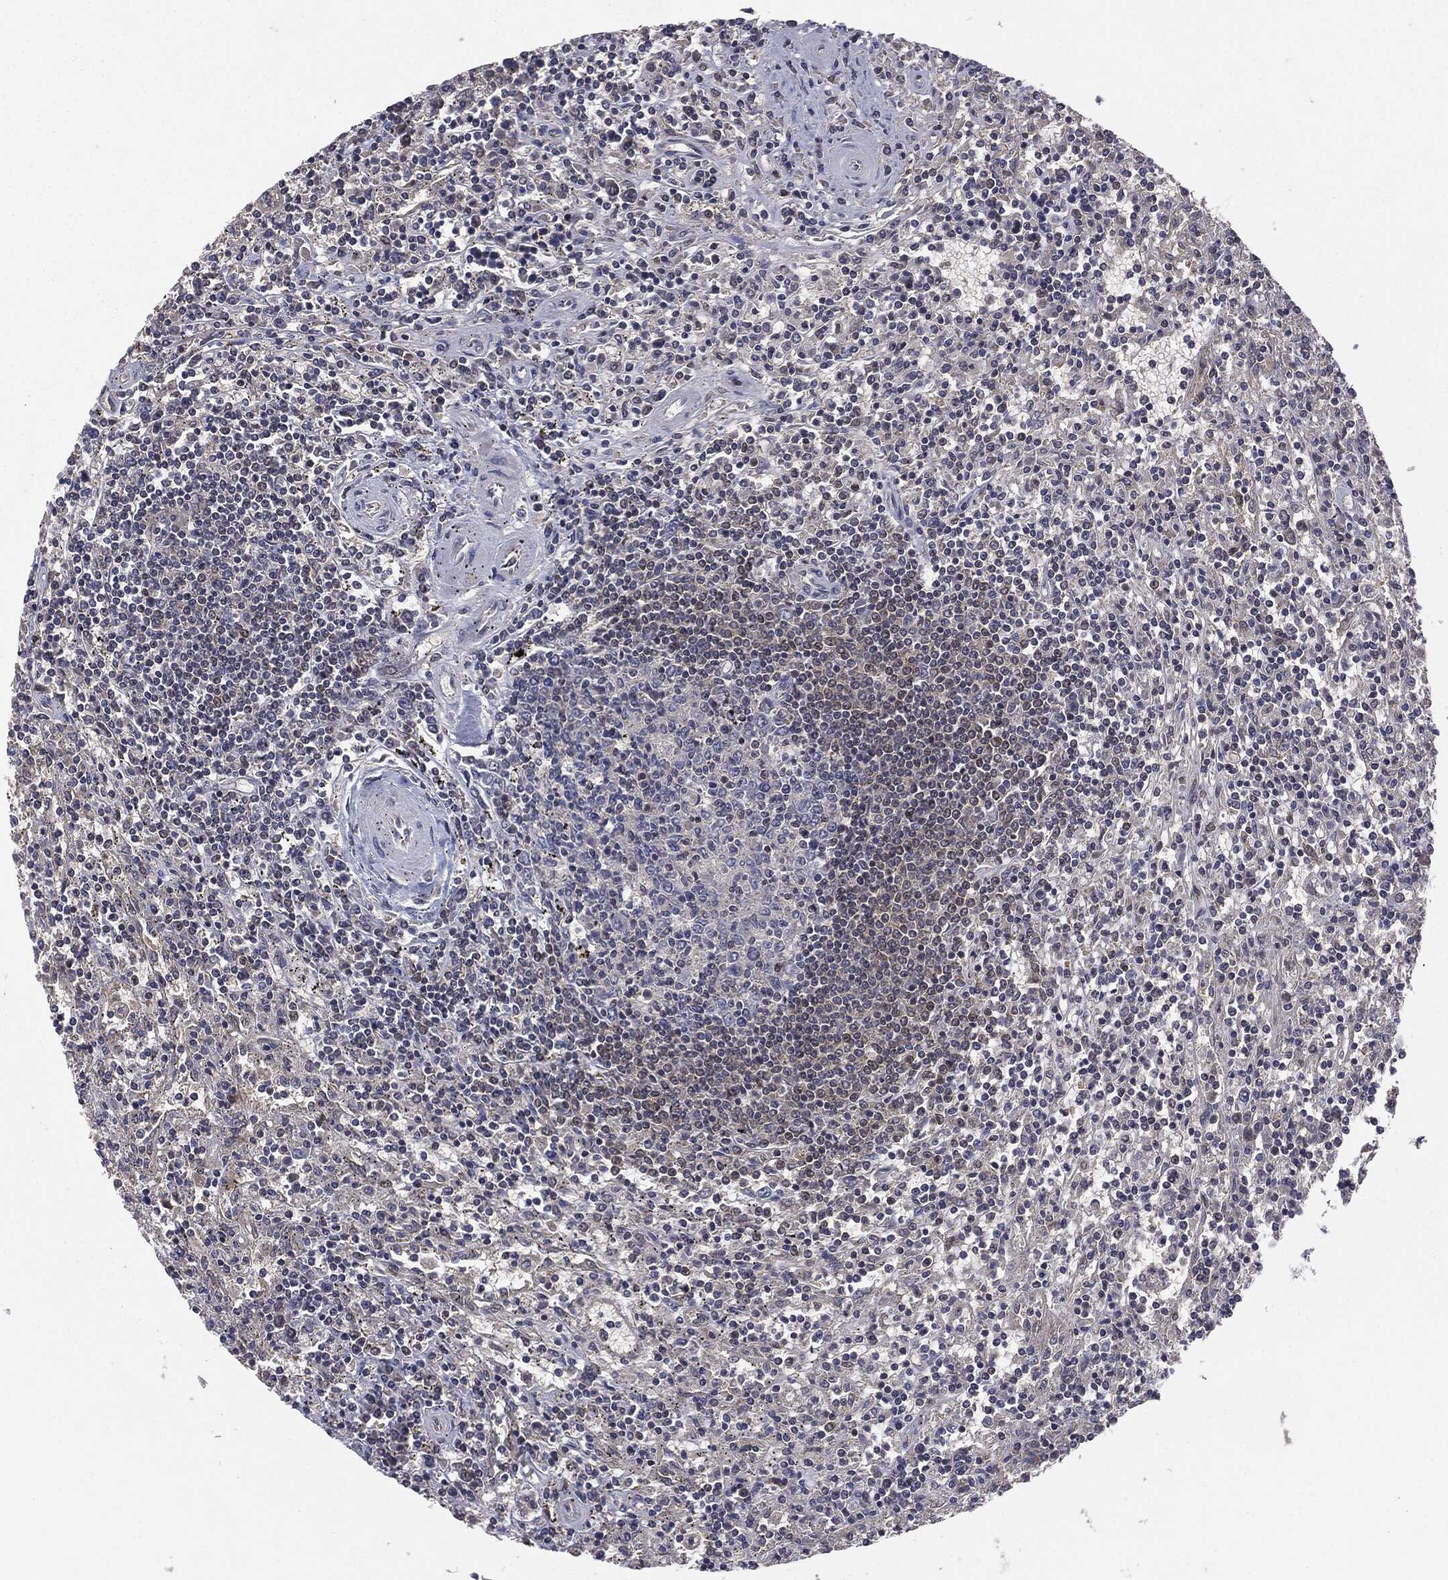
{"staining": {"intensity": "negative", "quantity": "none", "location": "none"}, "tissue": "lymphoma", "cell_type": "Tumor cells", "image_type": "cancer", "snomed": [{"axis": "morphology", "description": "Malignant lymphoma, non-Hodgkin's type, Low grade"}, {"axis": "topography", "description": "Spleen"}], "caption": "Tumor cells show no significant protein staining in lymphoma. (Immunohistochemistry, brightfield microscopy, high magnification).", "gene": "PTPA", "patient": {"sex": "male", "age": 62}}